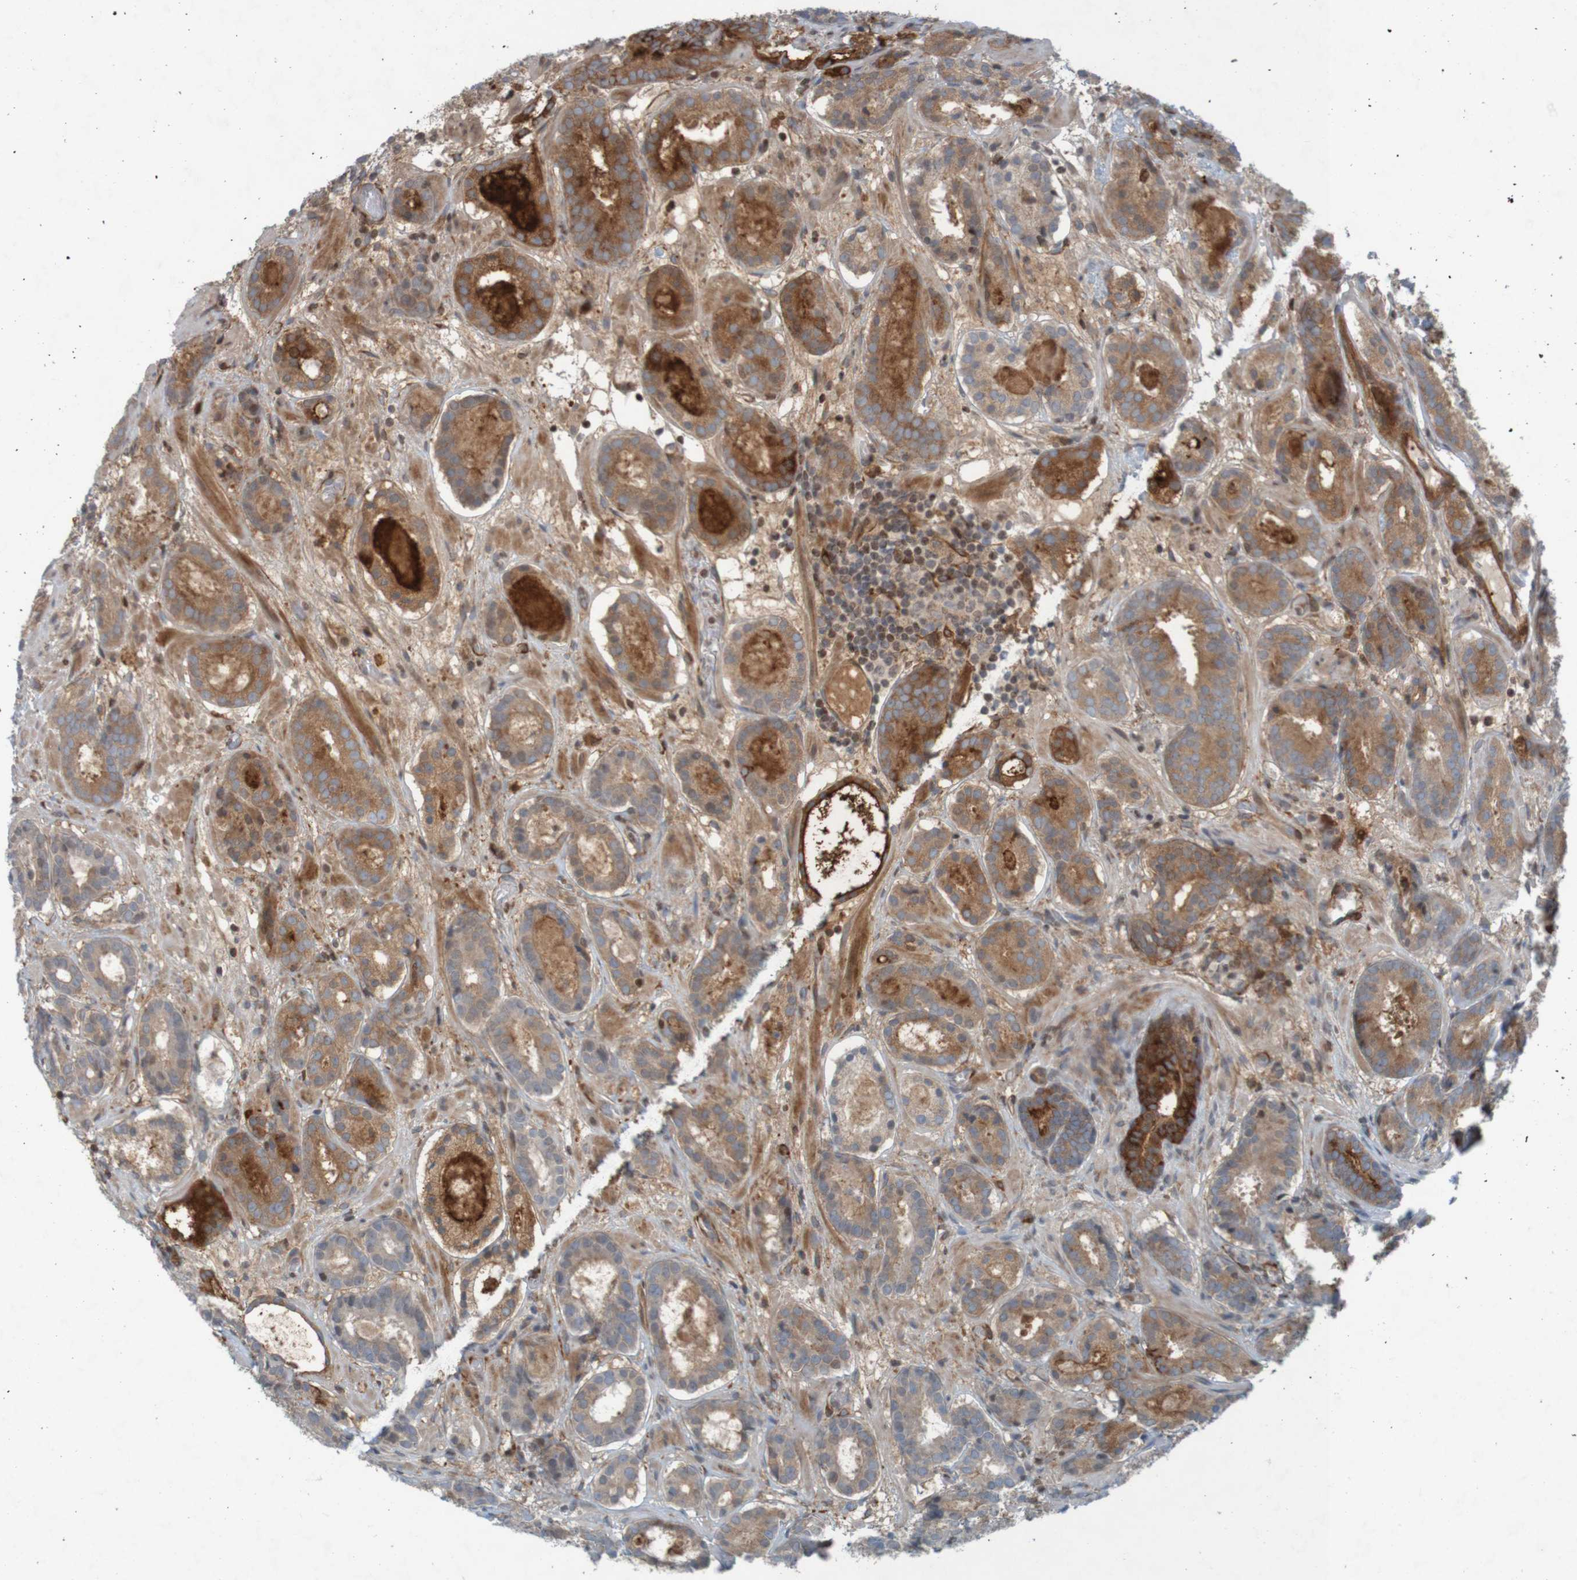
{"staining": {"intensity": "moderate", "quantity": ">75%", "location": "cytoplasmic/membranous"}, "tissue": "prostate cancer", "cell_type": "Tumor cells", "image_type": "cancer", "snomed": [{"axis": "morphology", "description": "Adenocarcinoma, Low grade"}, {"axis": "topography", "description": "Prostate"}], "caption": "Moderate cytoplasmic/membranous protein positivity is present in about >75% of tumor cells in prostate cancer (low-grade adenocarcinoma). (DAB (3,3'-diaminobenzidine) = brown stain, brightfield microscopy at high magnification).", "gene": "GUCY1A1", "patient": {"sex": "male", "age": 69}}